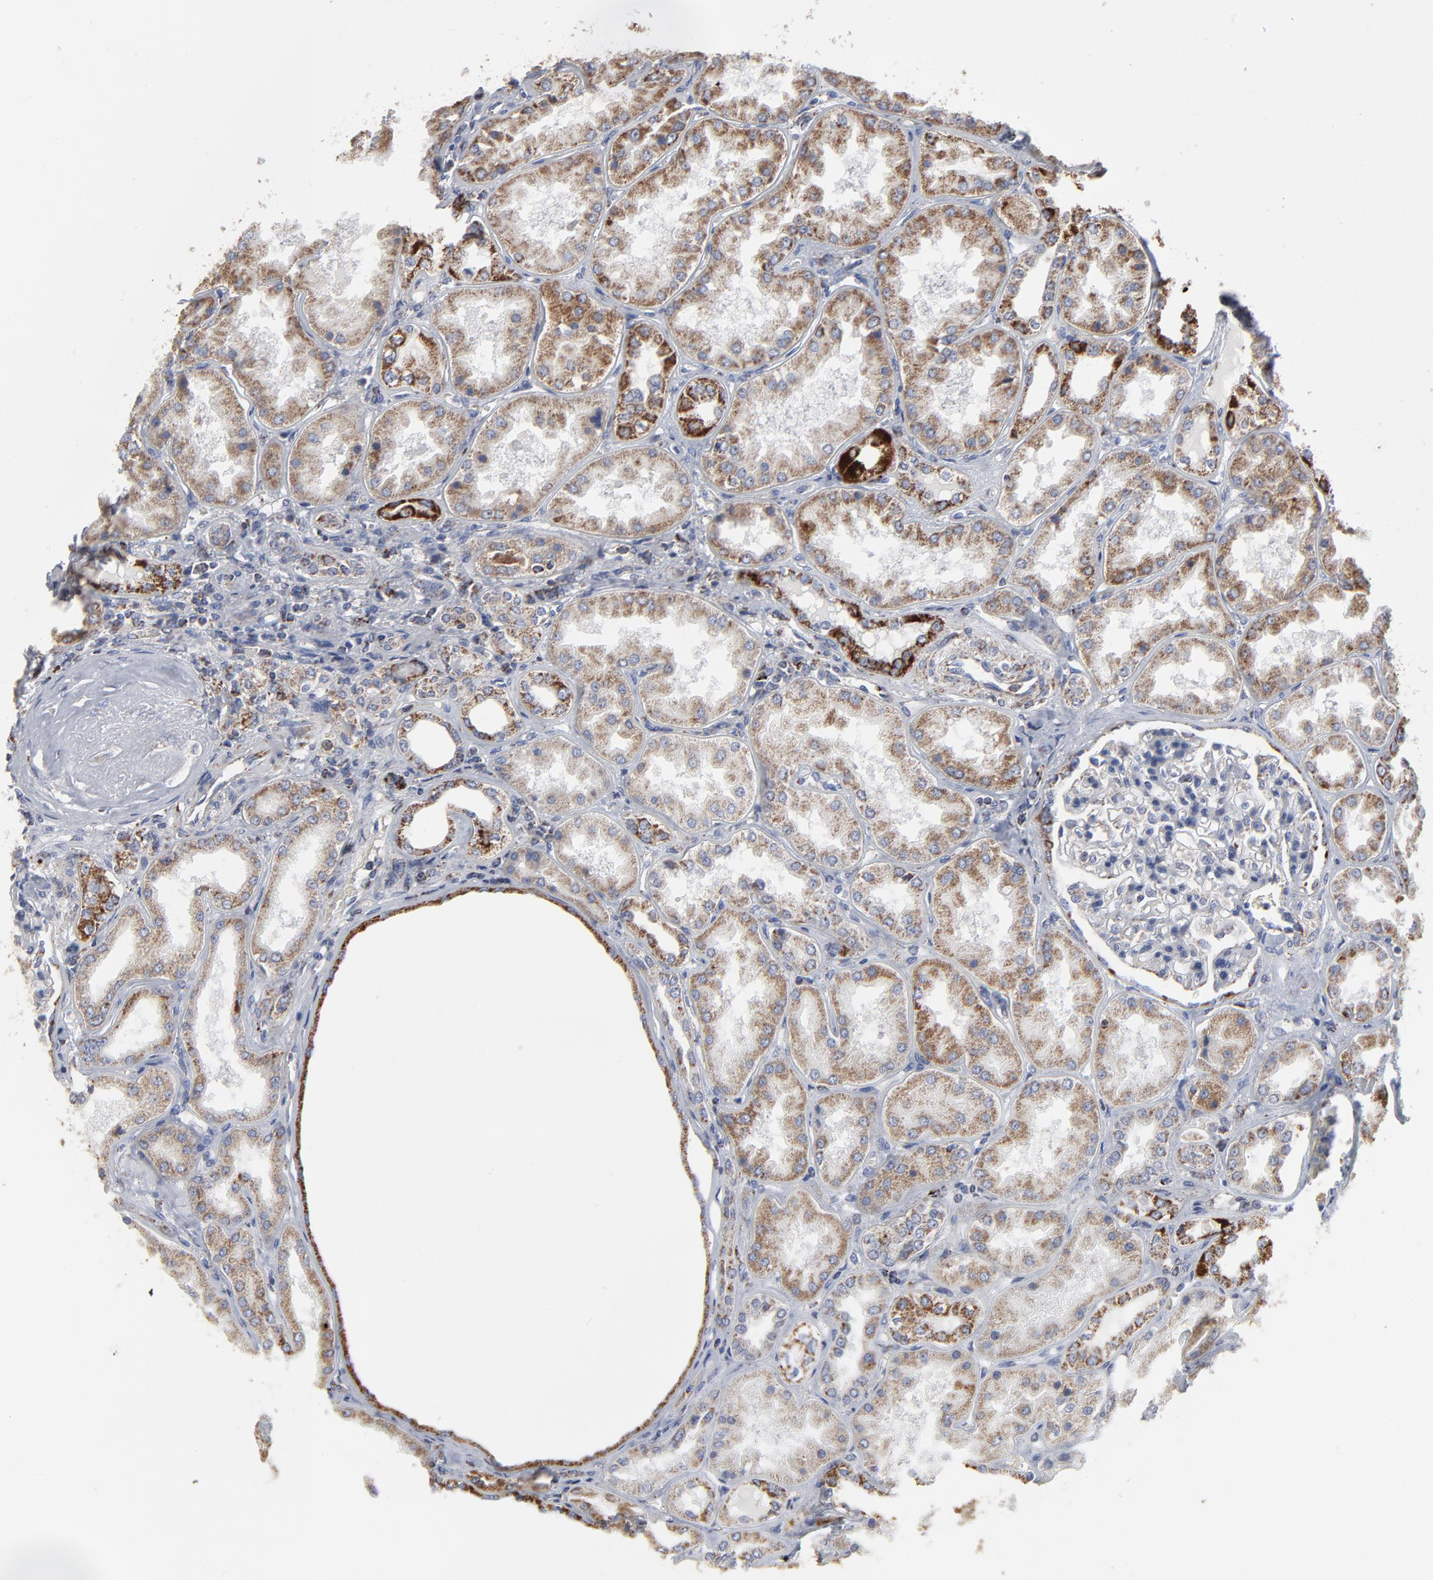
{"staining": {"intensity": "weak", "quantity": "<25%", "location": "cytoplasmic/membranous"}, "tissue": "kidney", "cell_type": "Cells in glomeruli", "image_type": "normal", "snomed": [{"axis": "morphology", "description": "Normal tissue, NOS"}, {"axis": "topography", "description": "Kidney"}], "caption": "An IHC histopathology image of benign kidney is shown. There is no staining in cells in glomeruli of kidney.", "gene": "TXNRD2", "patient": {"sex": "female", "age": 56}}